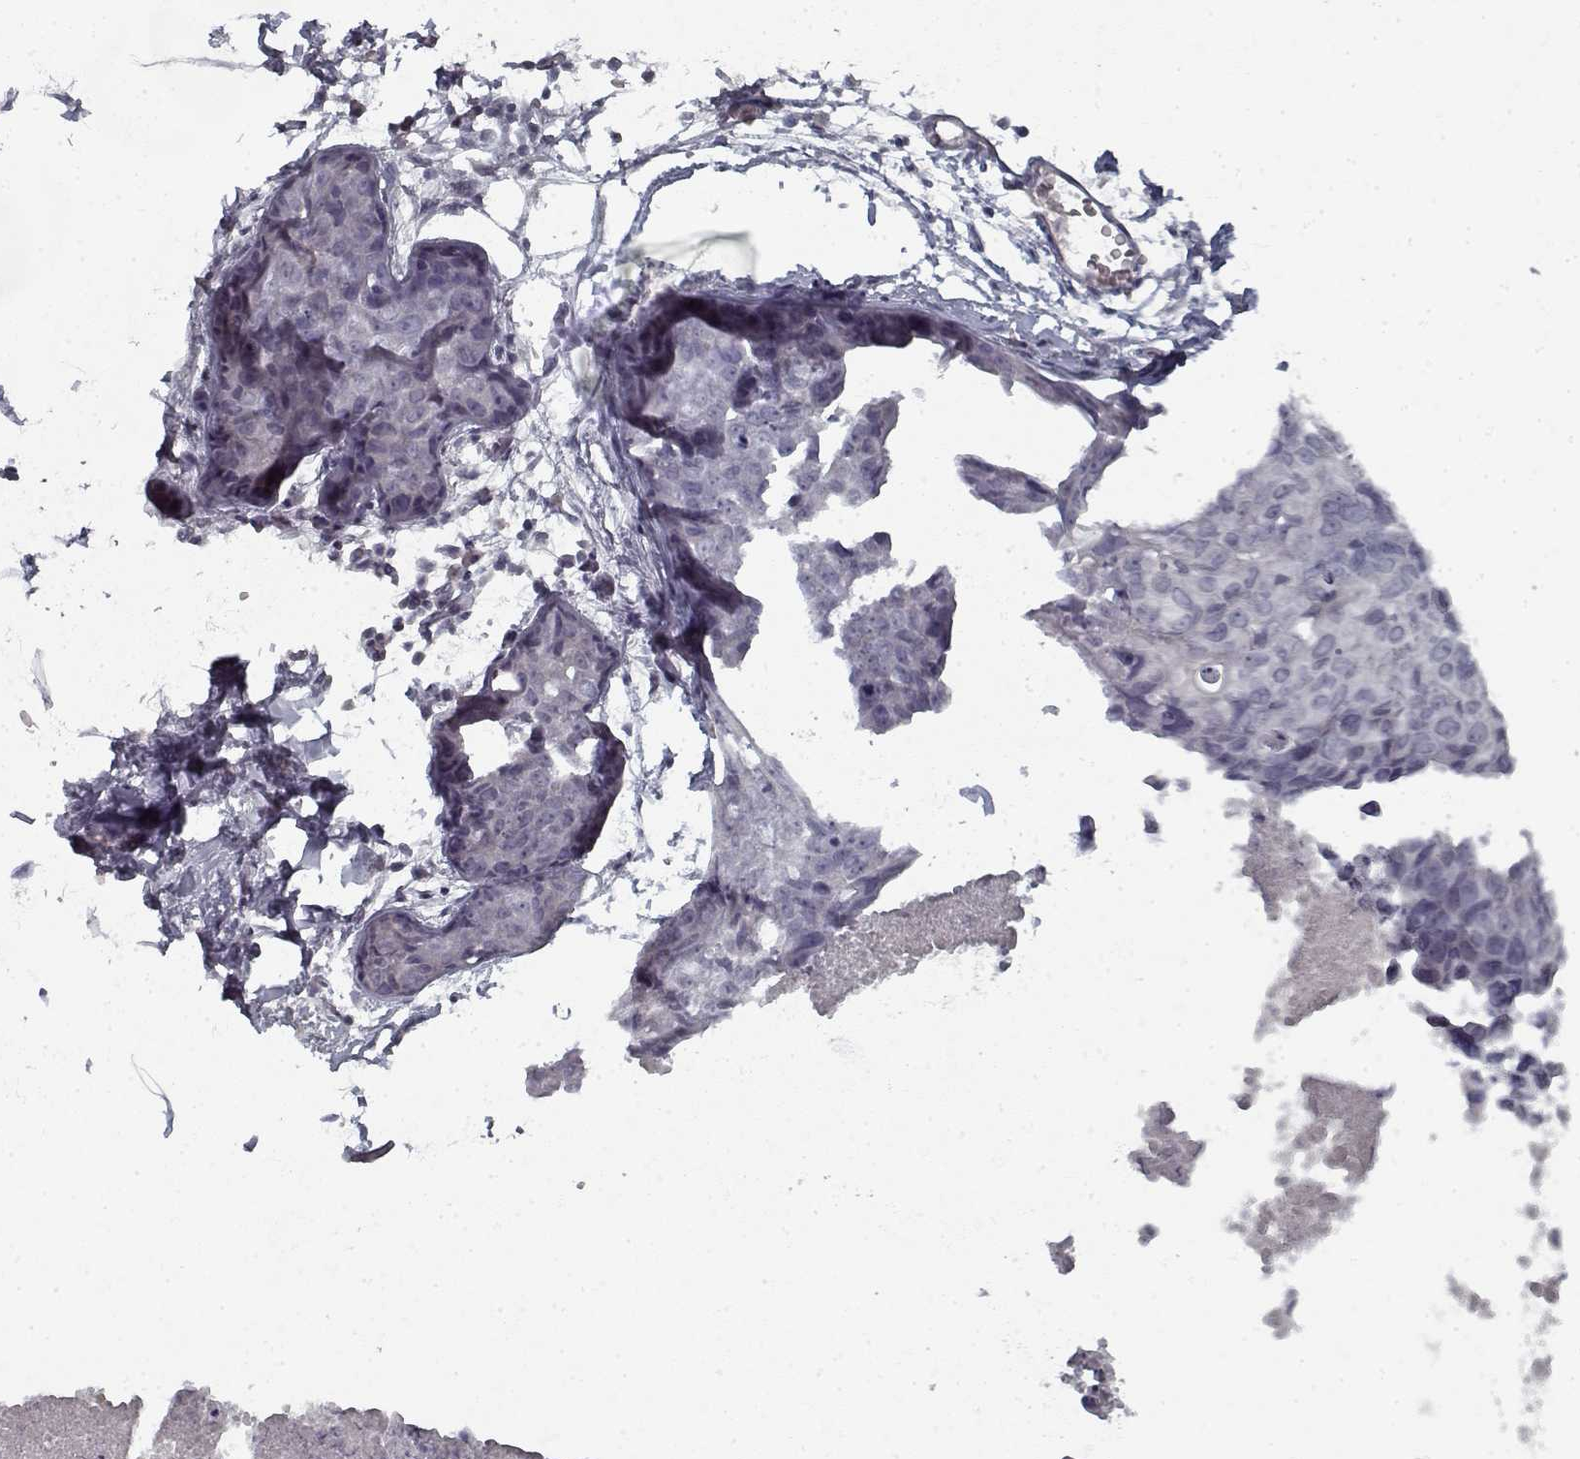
{"staining": {"intensity": "negative", "quantity": "none", "location": "none"}, "tissue": "breast cancer", "cell_type": "Tumor cells", "image_type": "cancer", "snomed": [{"axis": "morphology", "description": "Duct carcinoma"}, {"axis": "topography", "description": "Breast"}], "caption": "Image shows no protein staining in tumor cells of infiltrating ductal carcinoma (breast) tissue.", "gene": "GAD2", "patient": {"sex": "female", "age": 38}}